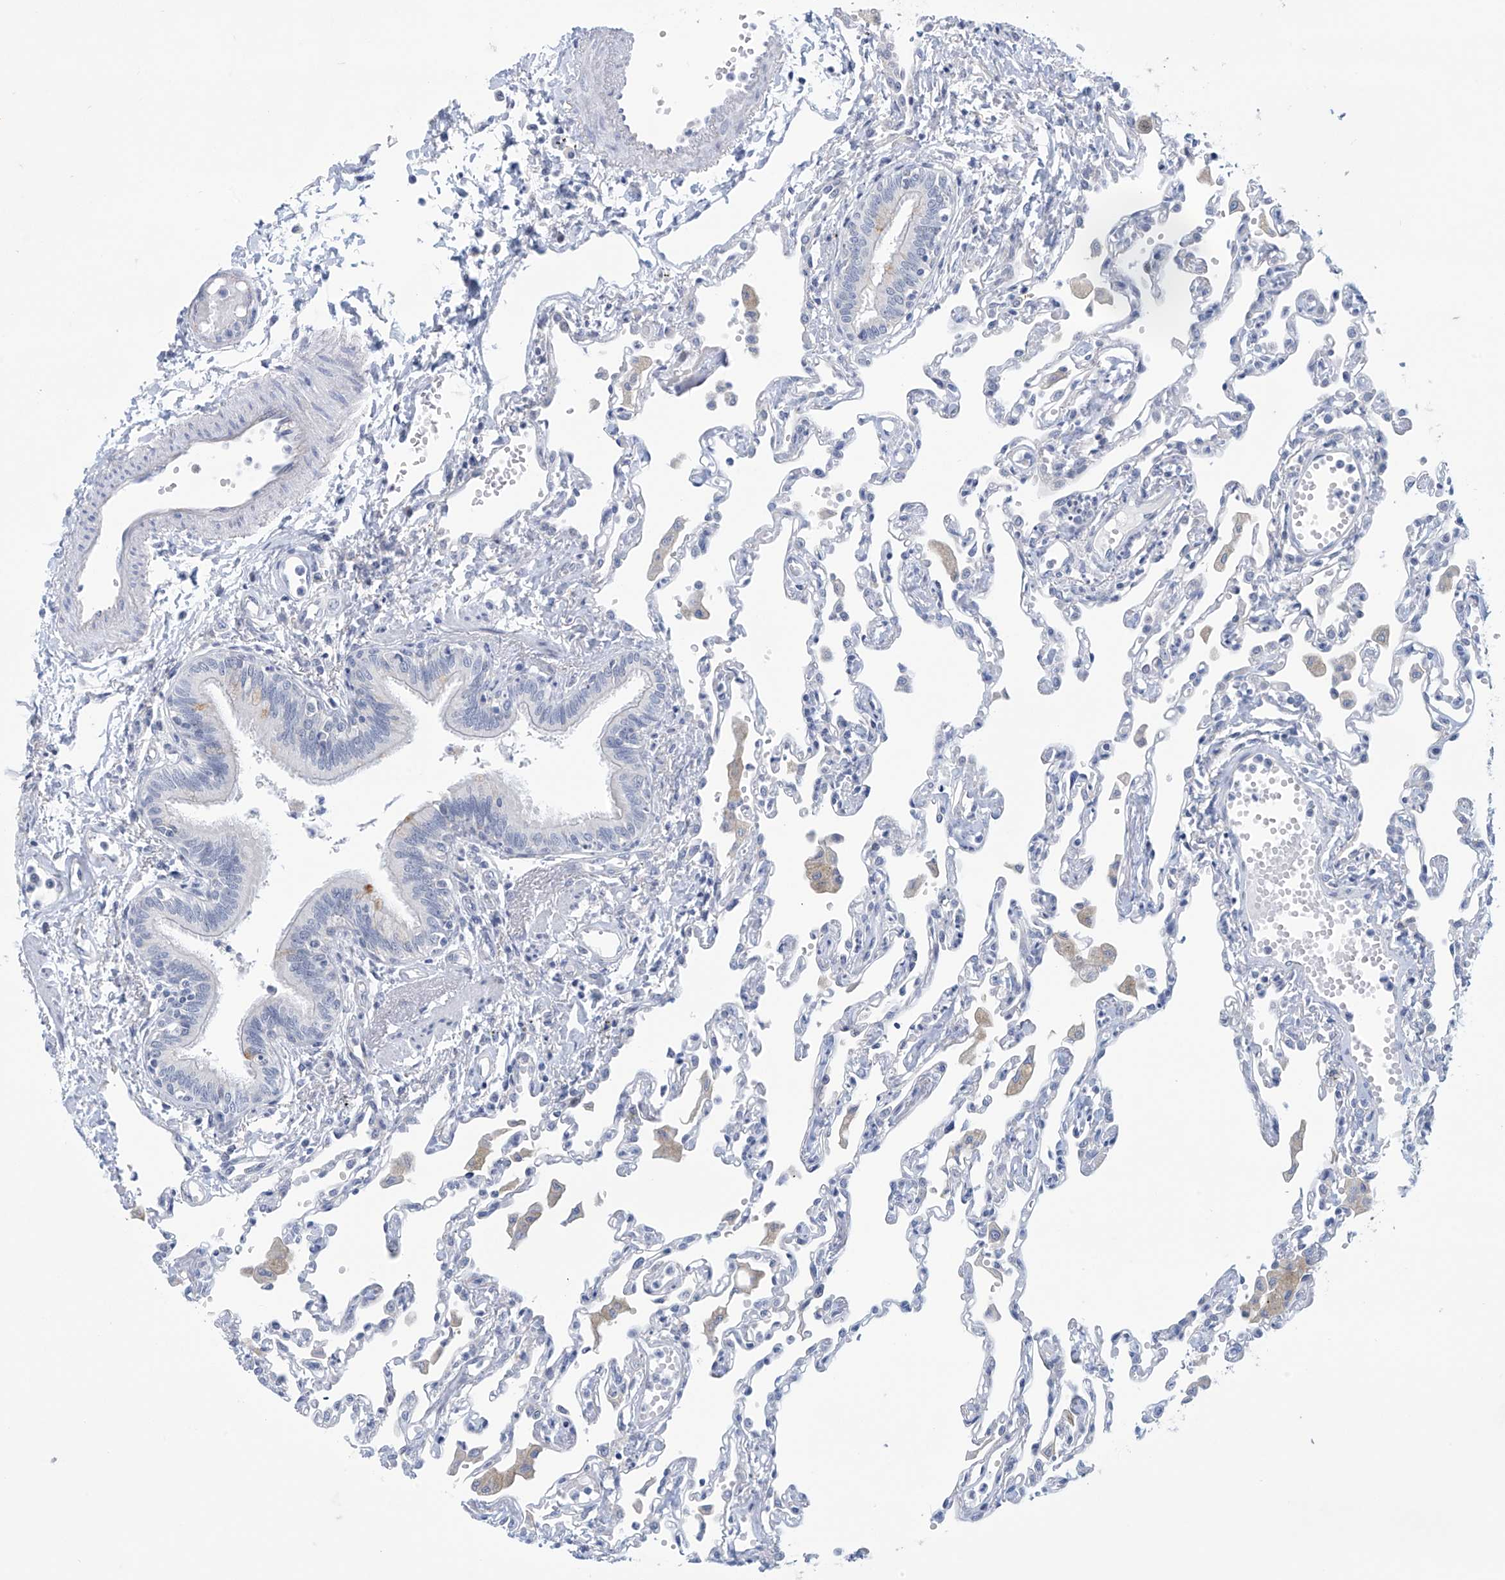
{"staining": {"intensity": "negative", "quantity": "none", "location": "none"}, "tissue": "lung", "cell_type": "Alveolar cells", "image_type": "normal", "snomed": [{"axis": "morphology", "description": "Normal tissue, NOS"}, {"axis": "topography", "description": "Bronchus"}, {"axis": "topography", "description": "Lung"}], "caption": "This micrograph is of unremarkable lung stained with immunohistochemistry (IHC) to label a protein in brown with the nuclei are counter-stained blue. There is no positivity in alveolar cells.", "gene": "SLC35A5", "patient": {"sex": "female", "age": 49}}